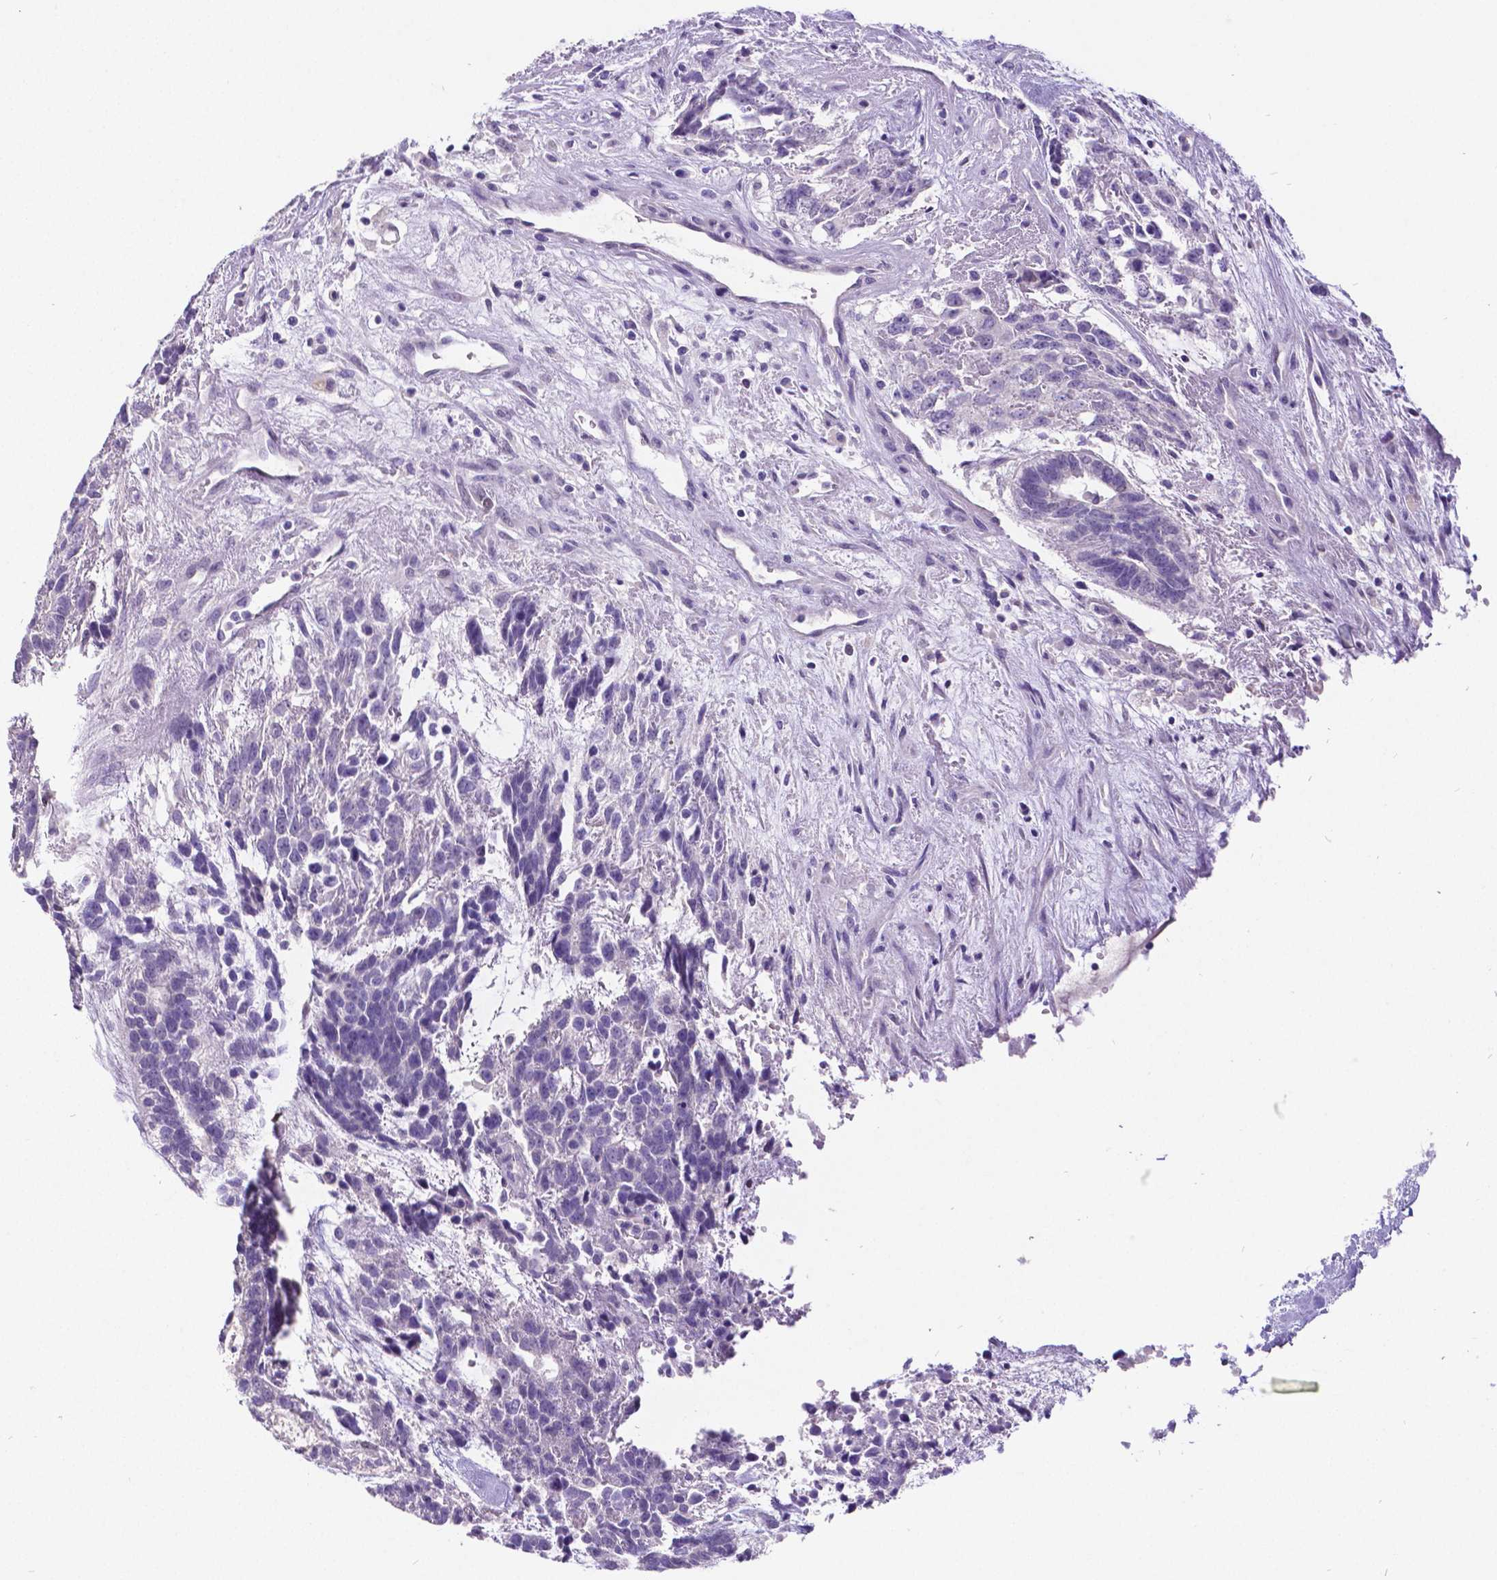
{"staining": {"intensity": "negative", "quantity": "none", "location": "none"}, "tissue": "testis cancer", "cell_type": "Tumor cells", "image_type": "cancer", "snomed": [{"axis": "morphology", "description": "Carcinoma, Embryonal, NOS"}, {"axis": "topography", "description": "Testis"}], "caption": "IHC micrograph of human testis embryonal carcinoma stained for a protein (brown), which reveals no expression in tumor cells. (IHC, brightfield microscopy, high magnification).", "gene": "SATB2", "patient": {"sex": "male", "age": 23}}